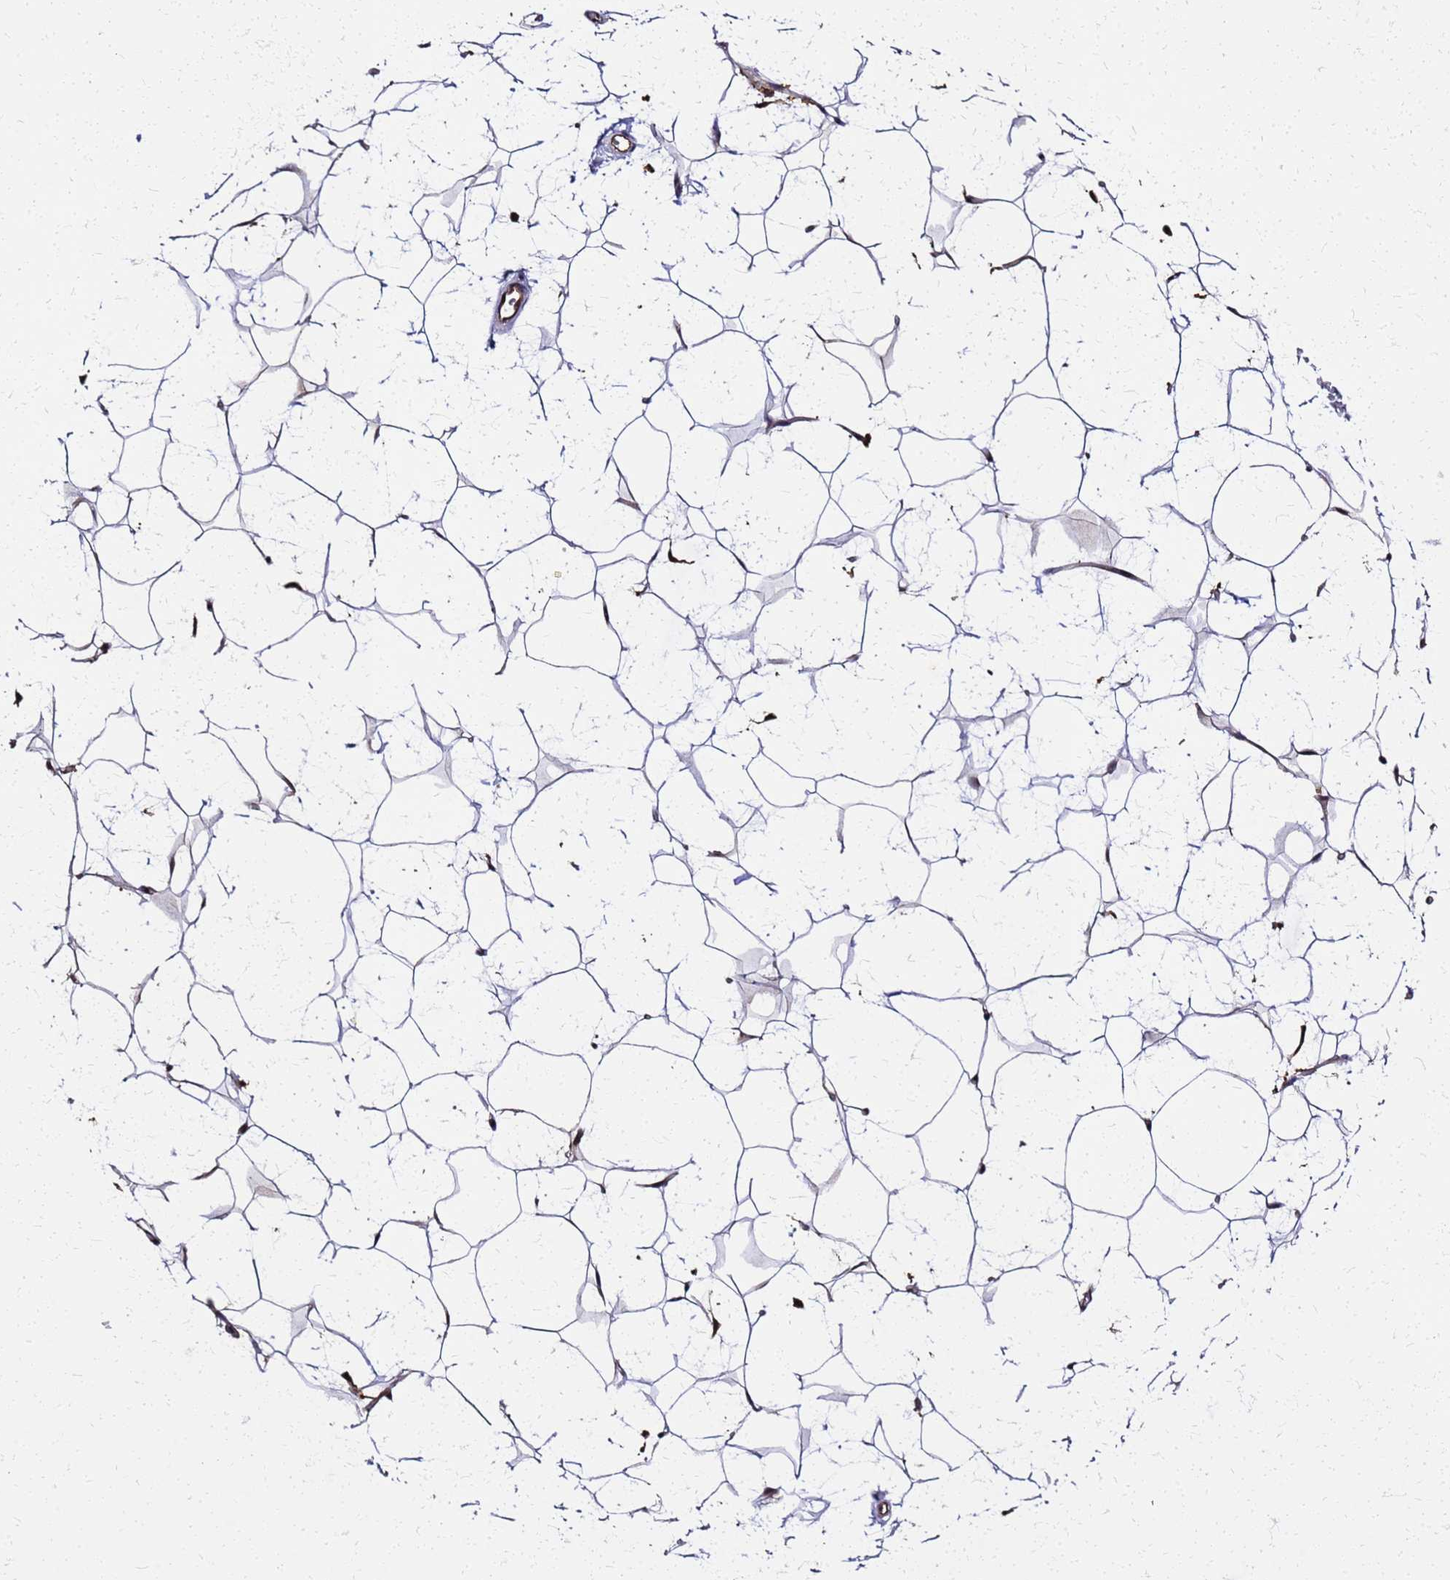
{"staining": {"intensity": "moderate", "quantity": ">75%", "location": "nuclear"}, "tissue": "adipose tissue", "cell_type": "Adipocytes", "image_type": "normal", "snomed": [{"axis": "morphology", "description": "Normal tissue, NOS"}, {"axis": "topography", "description": "Breast"}], "caption": "A brown stain highlights moderate nuclear staining of a protein in adipocytes of unremarkable adipose tissue.", "gene": "S100A11", "patient": {"sex": "female", "age": 26}}